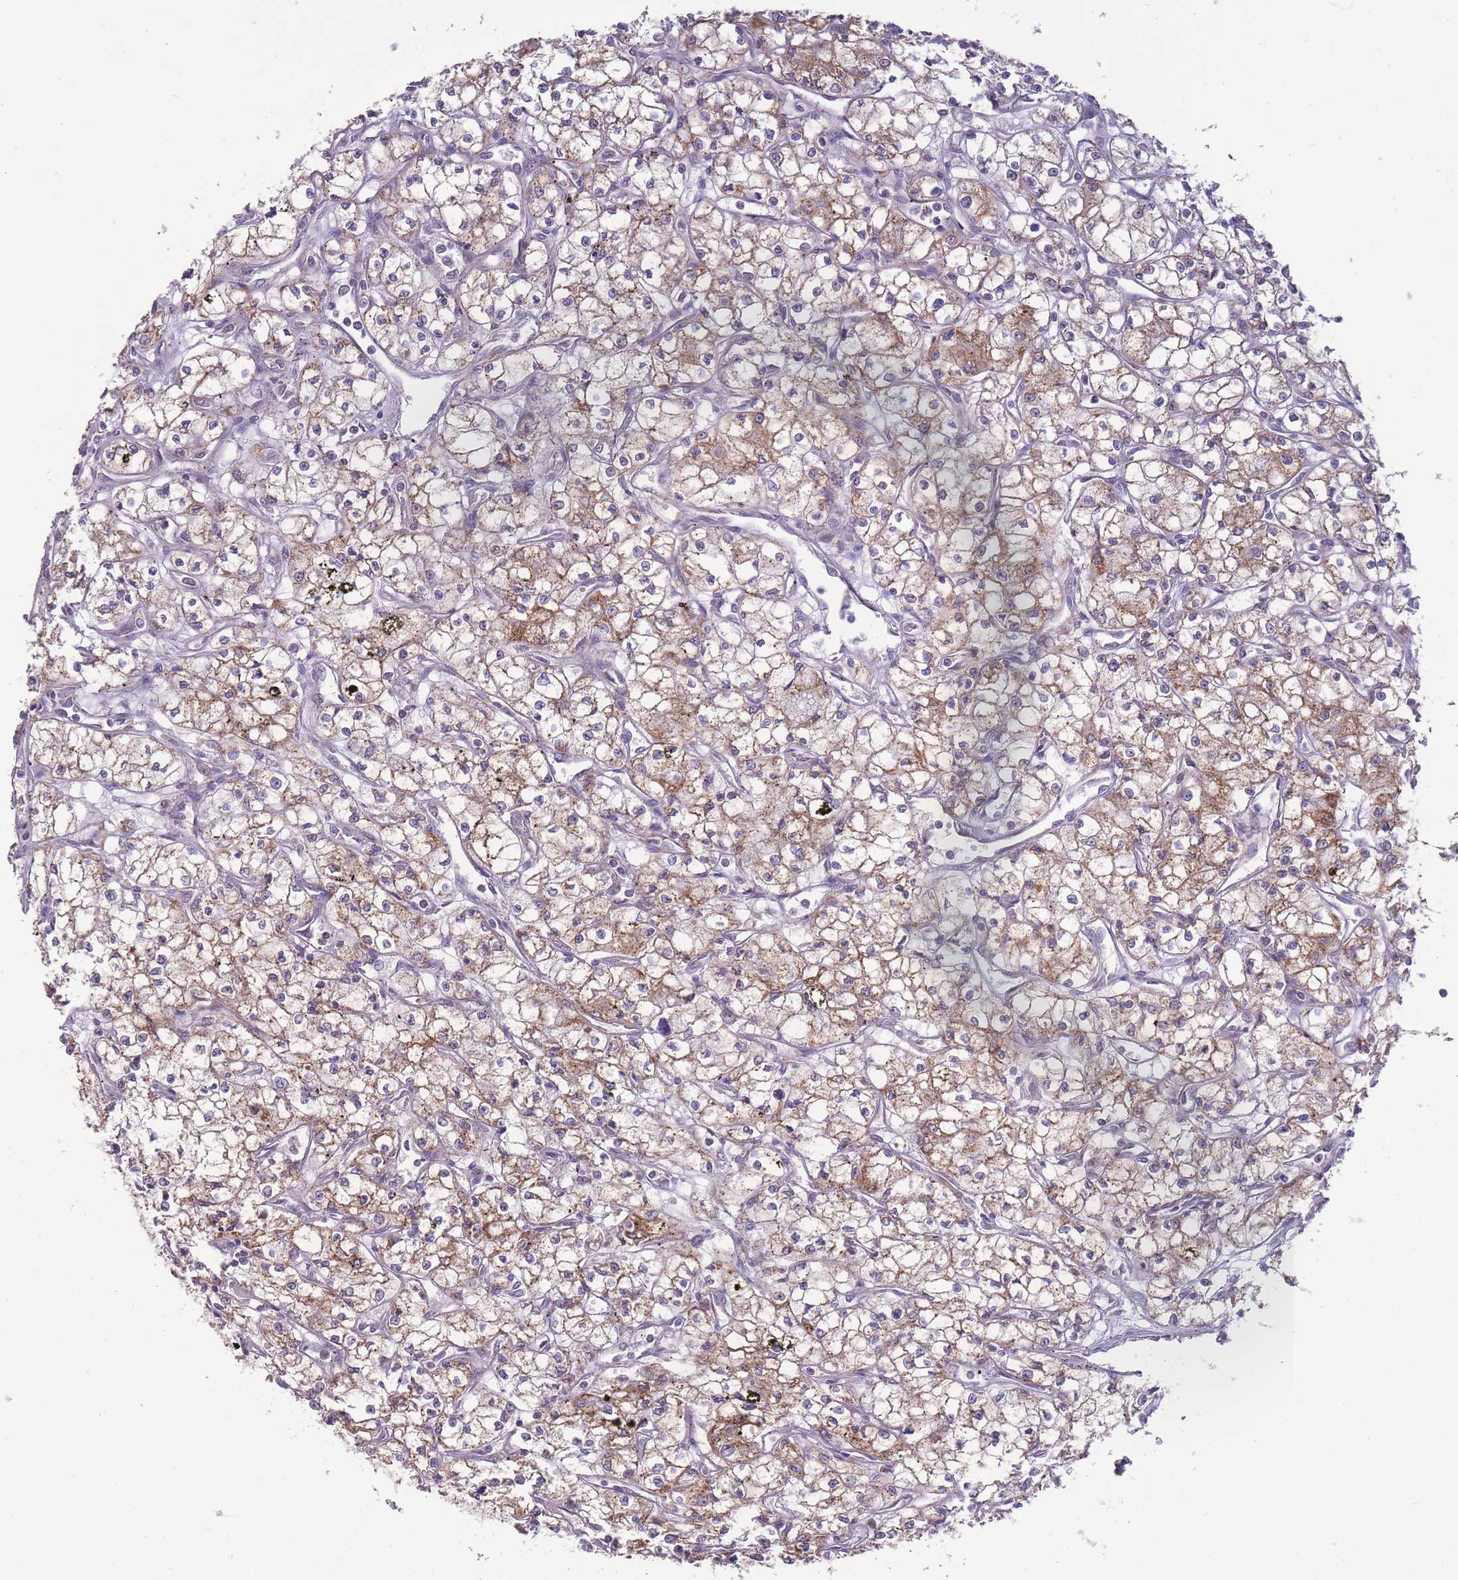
{"staining": {"intensity": "moderate", "quantity": ">75%", "location": "cytoplasmic/membranous"}, "tissue": "renal cancer", "cell_type": "Tumor cells", "image_type": "cancer", "snomed": [{"axis": "morphology", "description": "Adenocarcinoma, NOS"}, {"axis": "topography", "description": "Kidney"}], "caption": "This is a micrograph of immunohistochemistry (IHC) staining of renal adenocarcinoma, which shows moderate staining in the cytoplasmic/membranous of tumor cells.", "gene": "MCIDAS", "patient": {"sex": "male", "age": 59}}